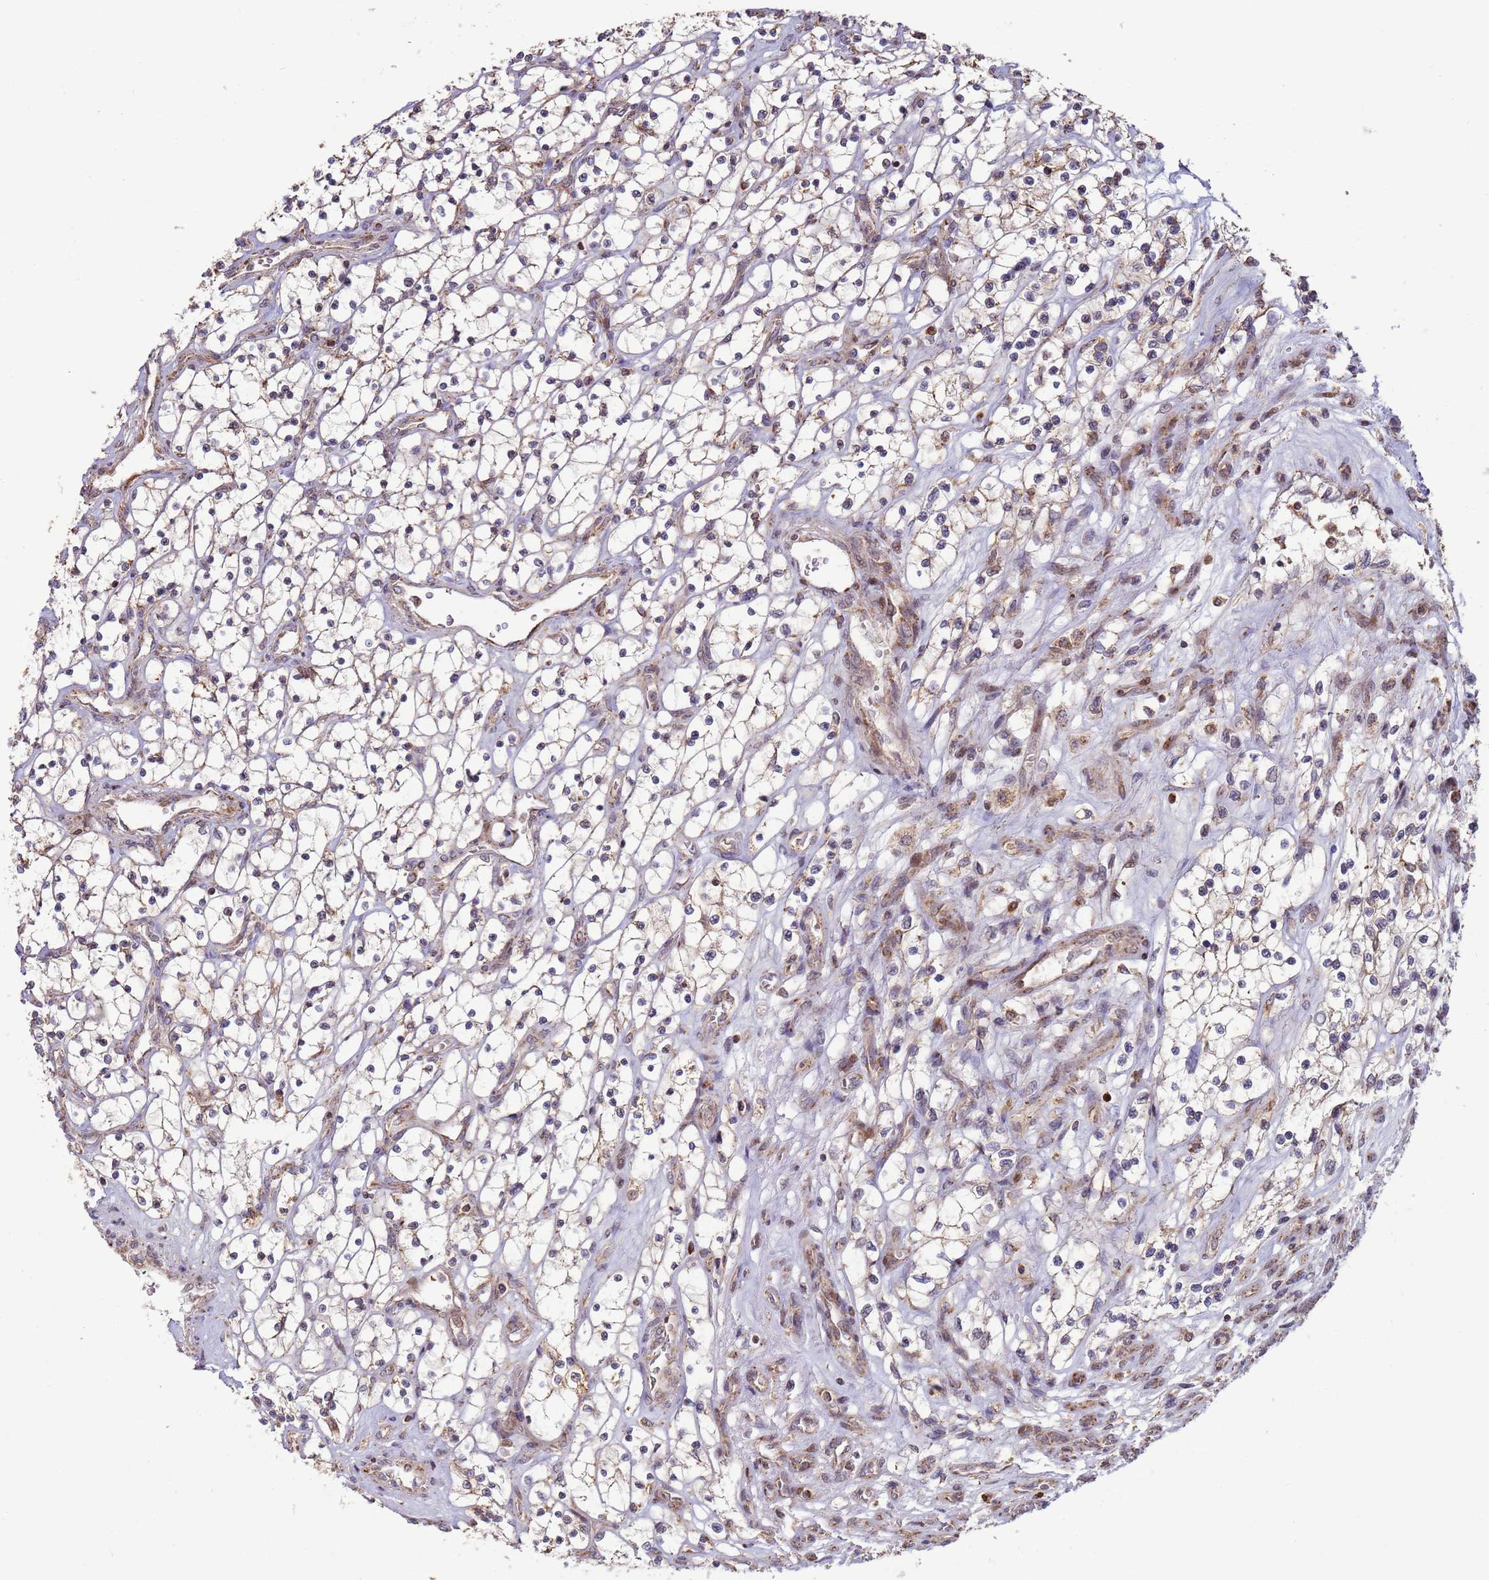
{"staining": {"intensity": "negative", "quantity": "none", "location": "none"}, "tissue": "renal cancer", "cell_type": "Tumor cells", "image_type": "cancer", "snomed": [{"axis": "morphology", "description": "Adenocarcinoma, NOS"}, {"axis": "topography", "description": "Kidney"}], "caption": "This is an IHC histopathology image of human adenocarcinoma (renal). There is no staining in tumor cells.", "gene": "RCOR2", "patient": {"sex": "female", "age": 69}}